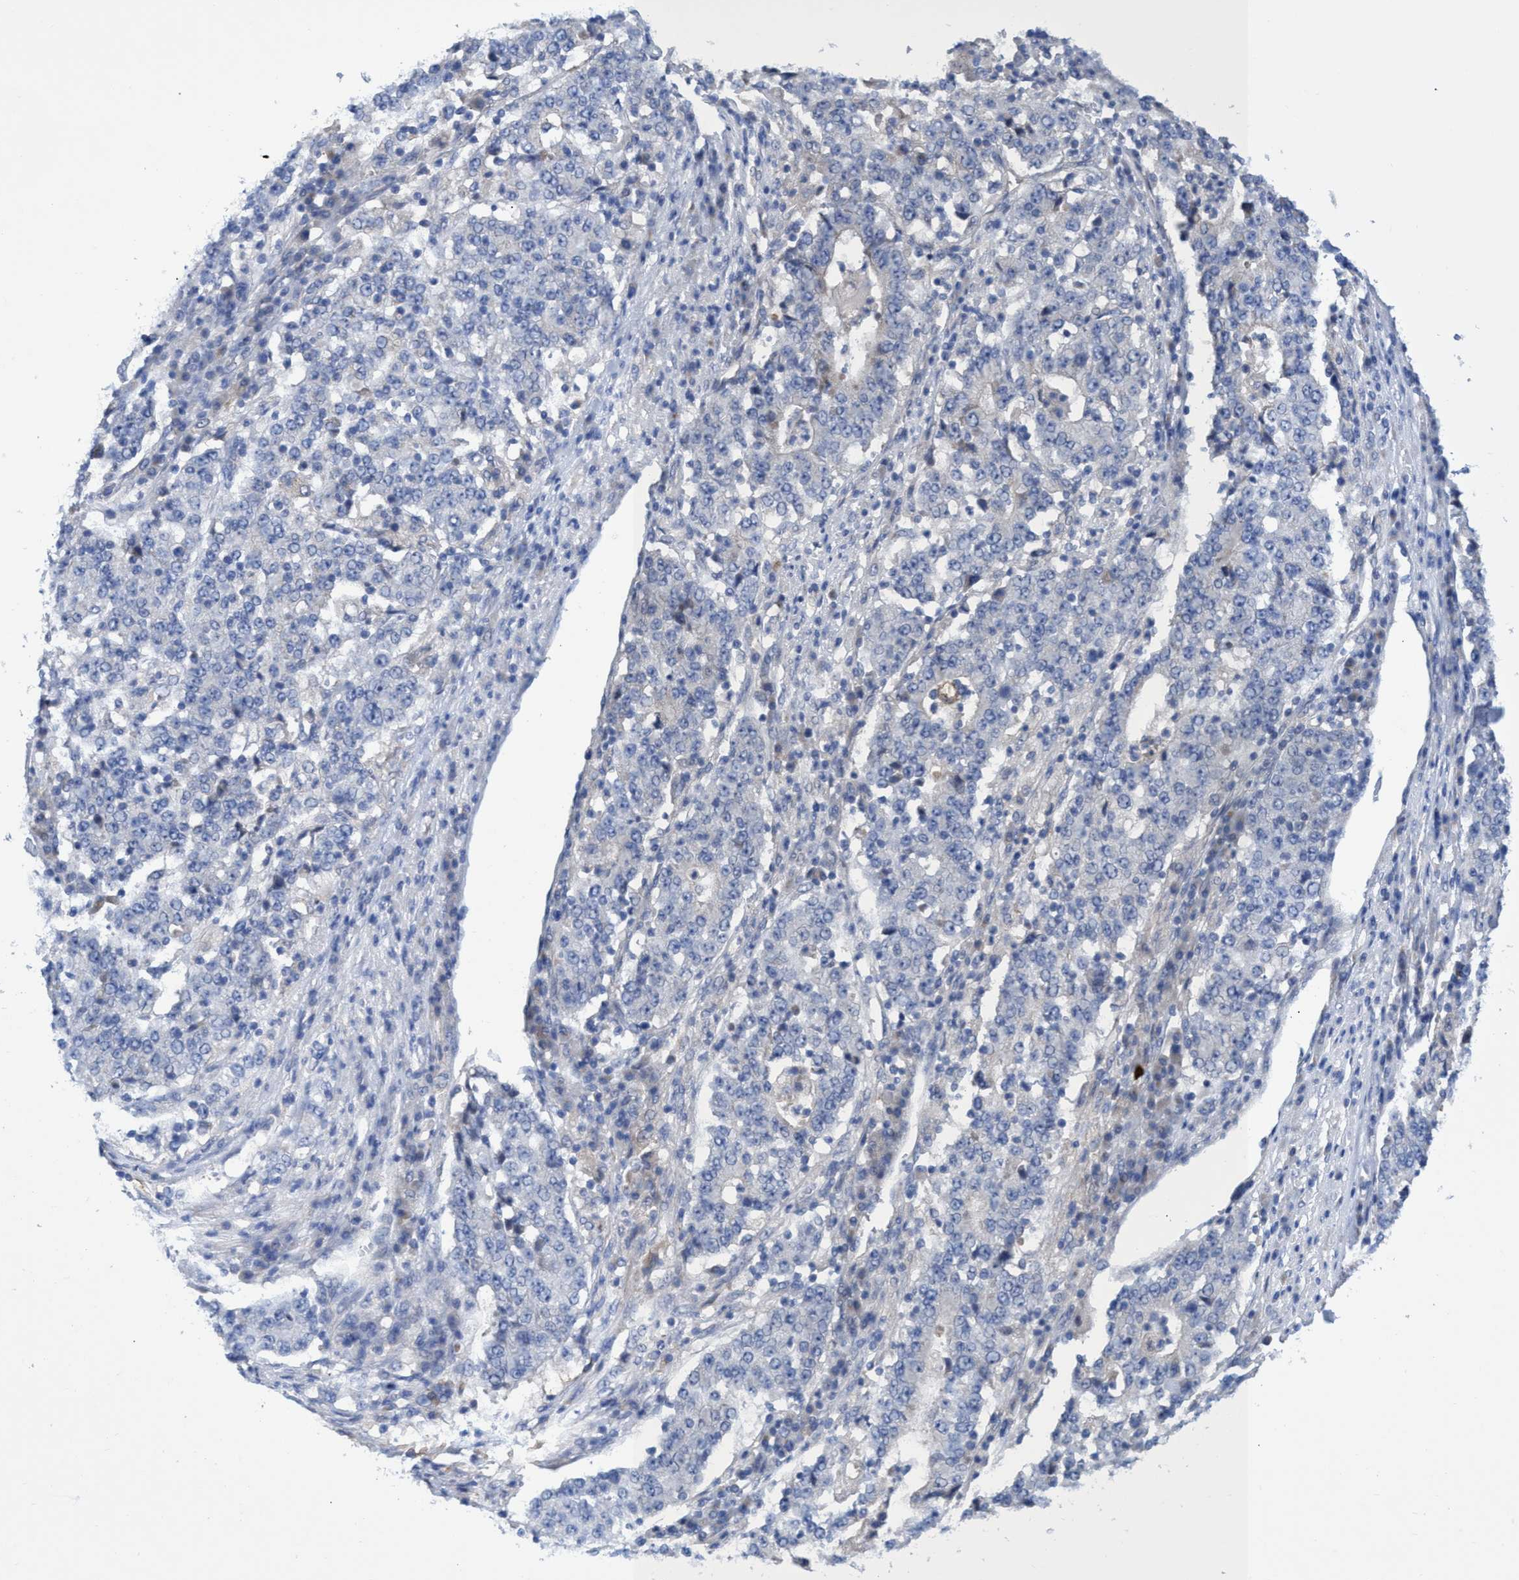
{"staining": {"intensity": "negative", "quantity": "none", "location": "none"}, "tissue": "stomach cancer", "cell_type": "Tumor cells", "image_type": "cancer", "snomed": [{"axis": "morphology", "description": "Adenocarcinoma, NOS"}, {"axis": "topography", "description": "Stomach"}], "caption": "A high-resolution micrograph shows immunohistochemistry (IHC) staining of stomach cancer, which exhibits no significant positivity in tumor cells.", "gene": "SVEP1", "patient": {"sex": "male", "age": 59}}